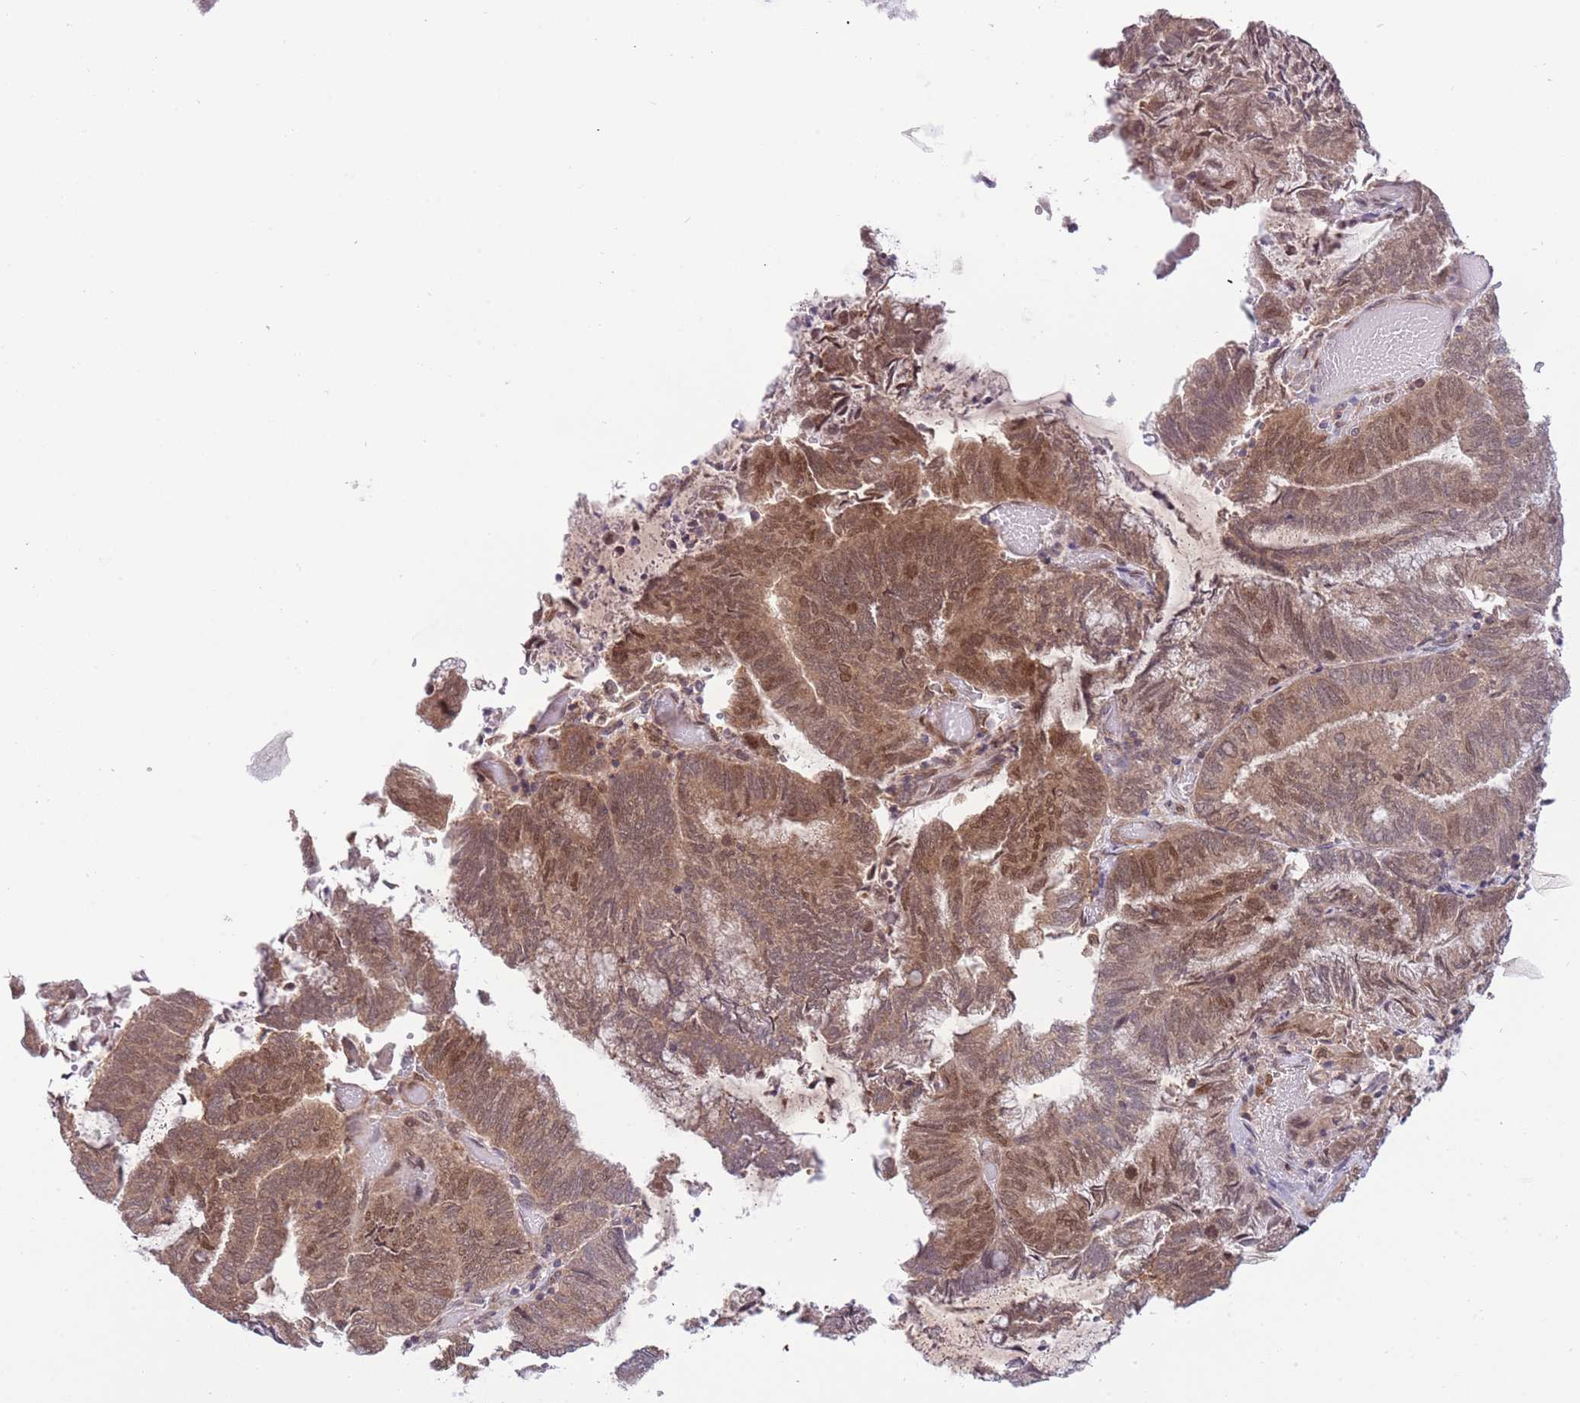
{"staining": {"intensity": "moderate", "quantity": ">75%", "location": "cytoplasmic/membranous,nuclear"}, "tissue": "endometrial cancer", "cell_type": "Tumor cells", "image_type": "cancer", "snomed": [{"axis": "morphology", "description": "Adenocarcinoma, NOS"}, {"axis": "topography", "description": "Endometrium"}], "caption": "Immunohistochemical staining of human adenocarcinoma (endometrial) displays medium levels of moderate cytoplasmic/membranous and nuclear protein positivity in about >75% of tumor cells. The protein of interest is stained brown, and the nuclei are stained in blue (DAB IHC with brightfield microscopy, high magnification).", "gene": "CHD1", "patient": {"sex": "female", "age": 80}}